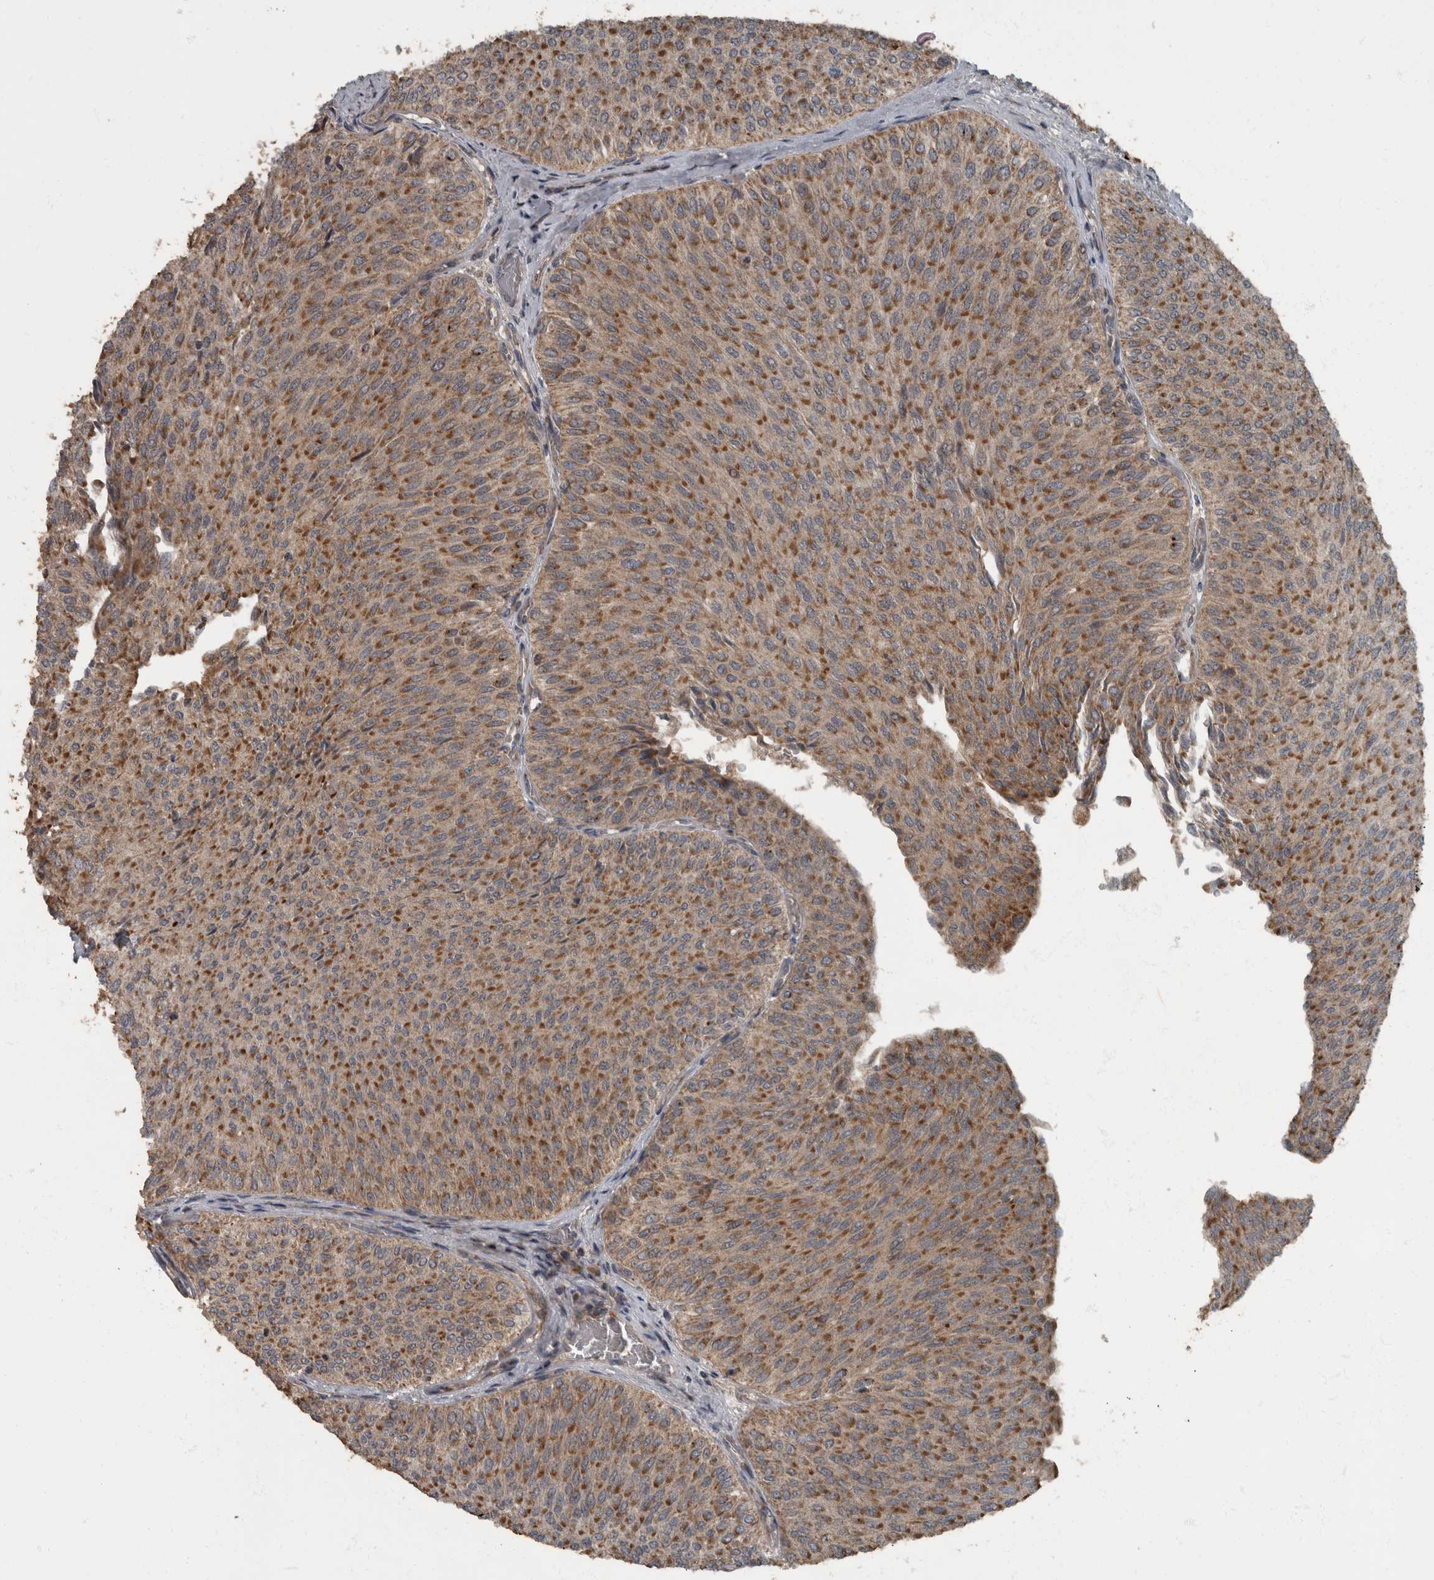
{"staining": {"intensity": "moderate", "quantity": ">75%", "location": "cytoplasmic/membranous"}, "tissue": "urothelial cancer", "cell_type": "Tumor cells", "image_type": "cancer", "snomed": [{"axis": "morphology", "description": "Urothelial carcinoma, Low grade"}, {"axis": "topography", "description": "Urinary bladder"}], "caption": "The immunohistochemical stain shows moderate cytoplasmic/membranous positivity in tumor cells of low-grade urothelial carcinoma tissue.", "gene": "RABGGTB", "patient": {"sex": "male", "age": 78}}